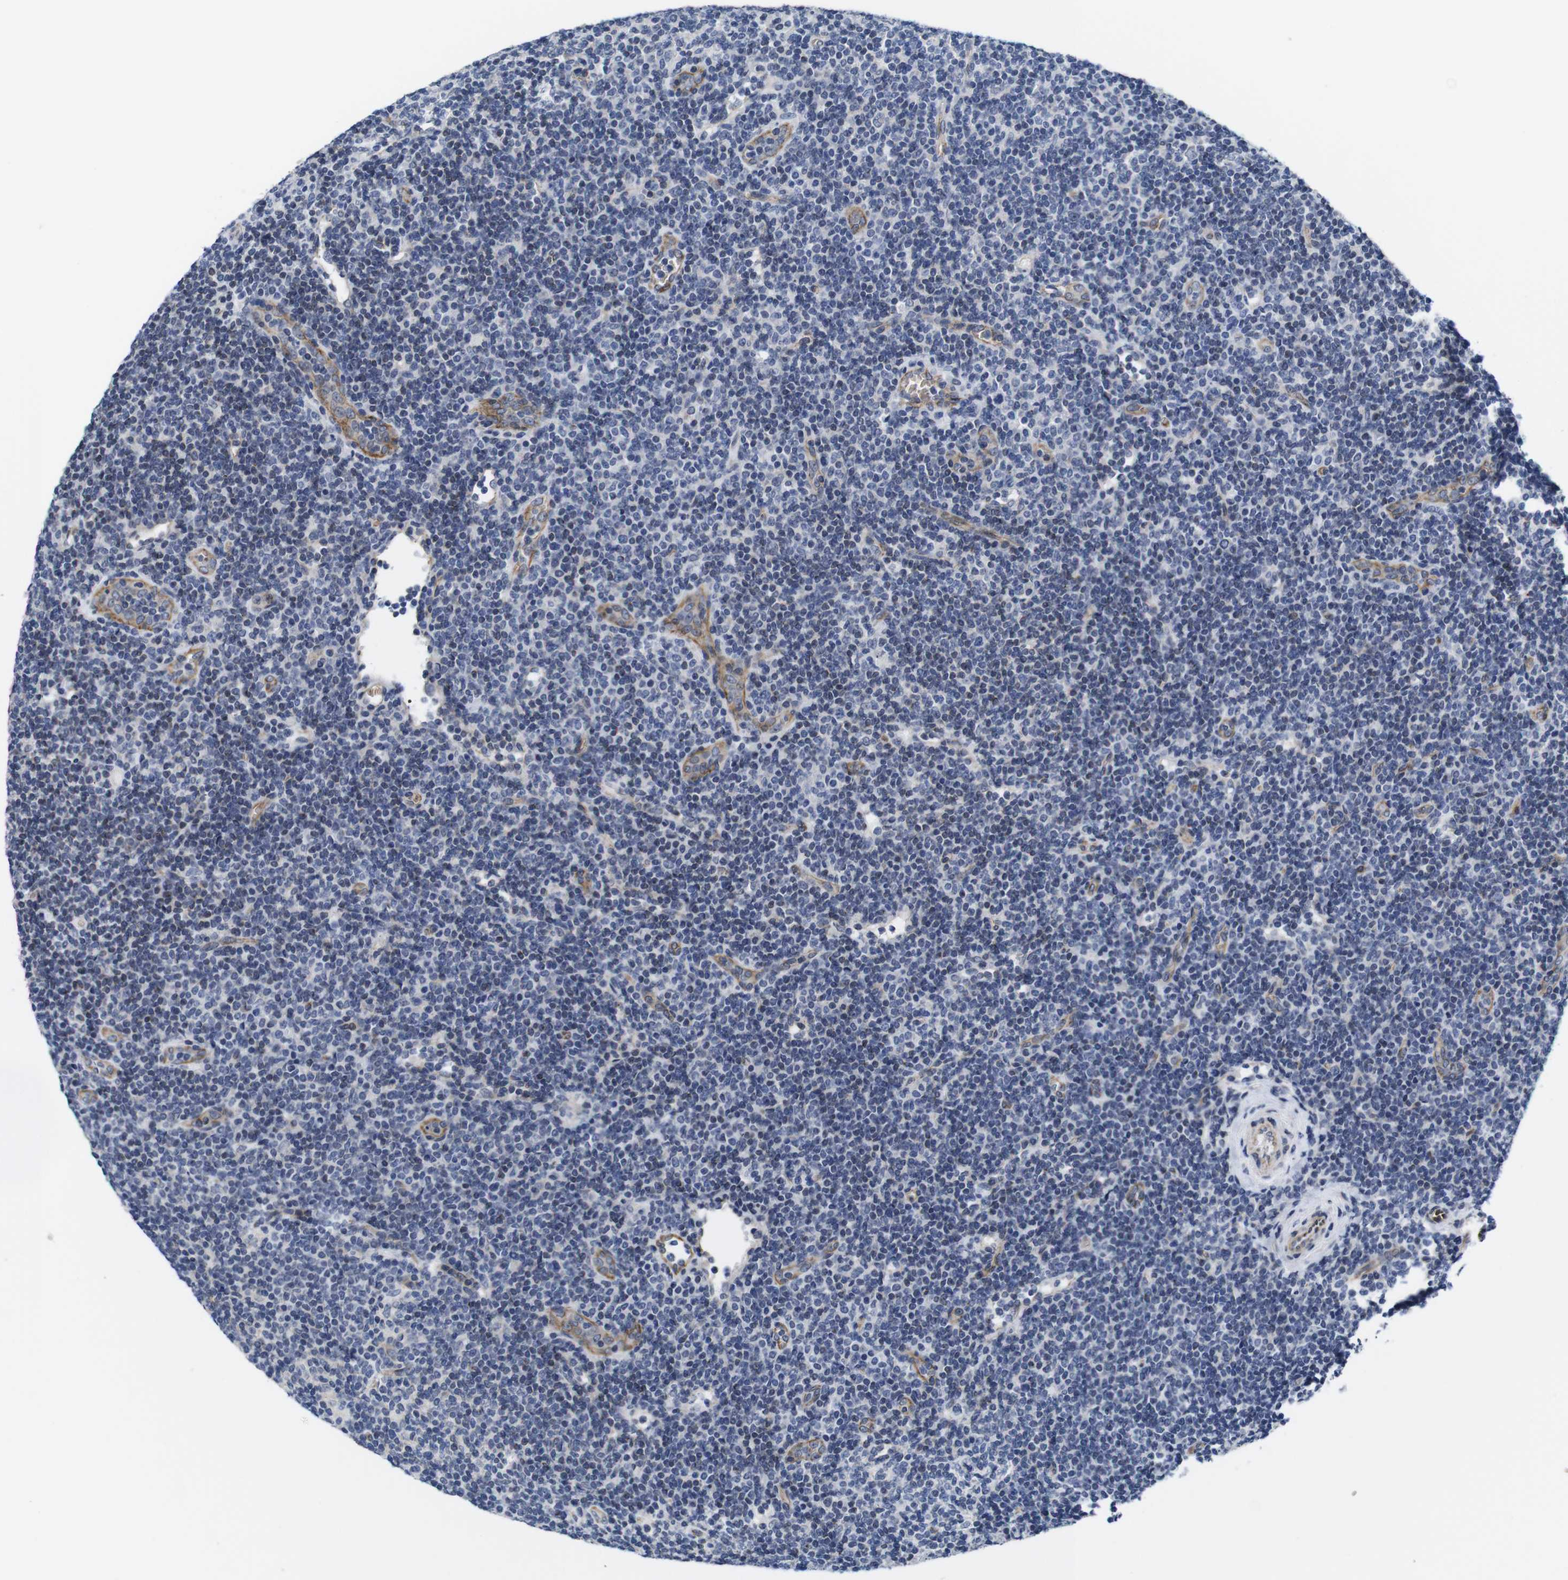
{"staining": {"intensity": "moderate", "quantity": ">75%", "location": "cytoplasmic/membranous"}, "tissue": "lymphoma", "cell_type": "Tumor cells", "image_type": "cancer", "snomed": [{"axis": "morphology", "description": "Hodgkin's disease, NOS"}, {"axis": "topography", "description": "Lymph node"}], "caption": "A high-resolution micrograph shows immunohistochemistry (IHC) staining of Hodgkin's disease, which displays moderate cytoplasmic/membranous expression in about >75% of tumor cells.", "gene": "SOCS3", "patient": {"sex": "female", "age": 57}}